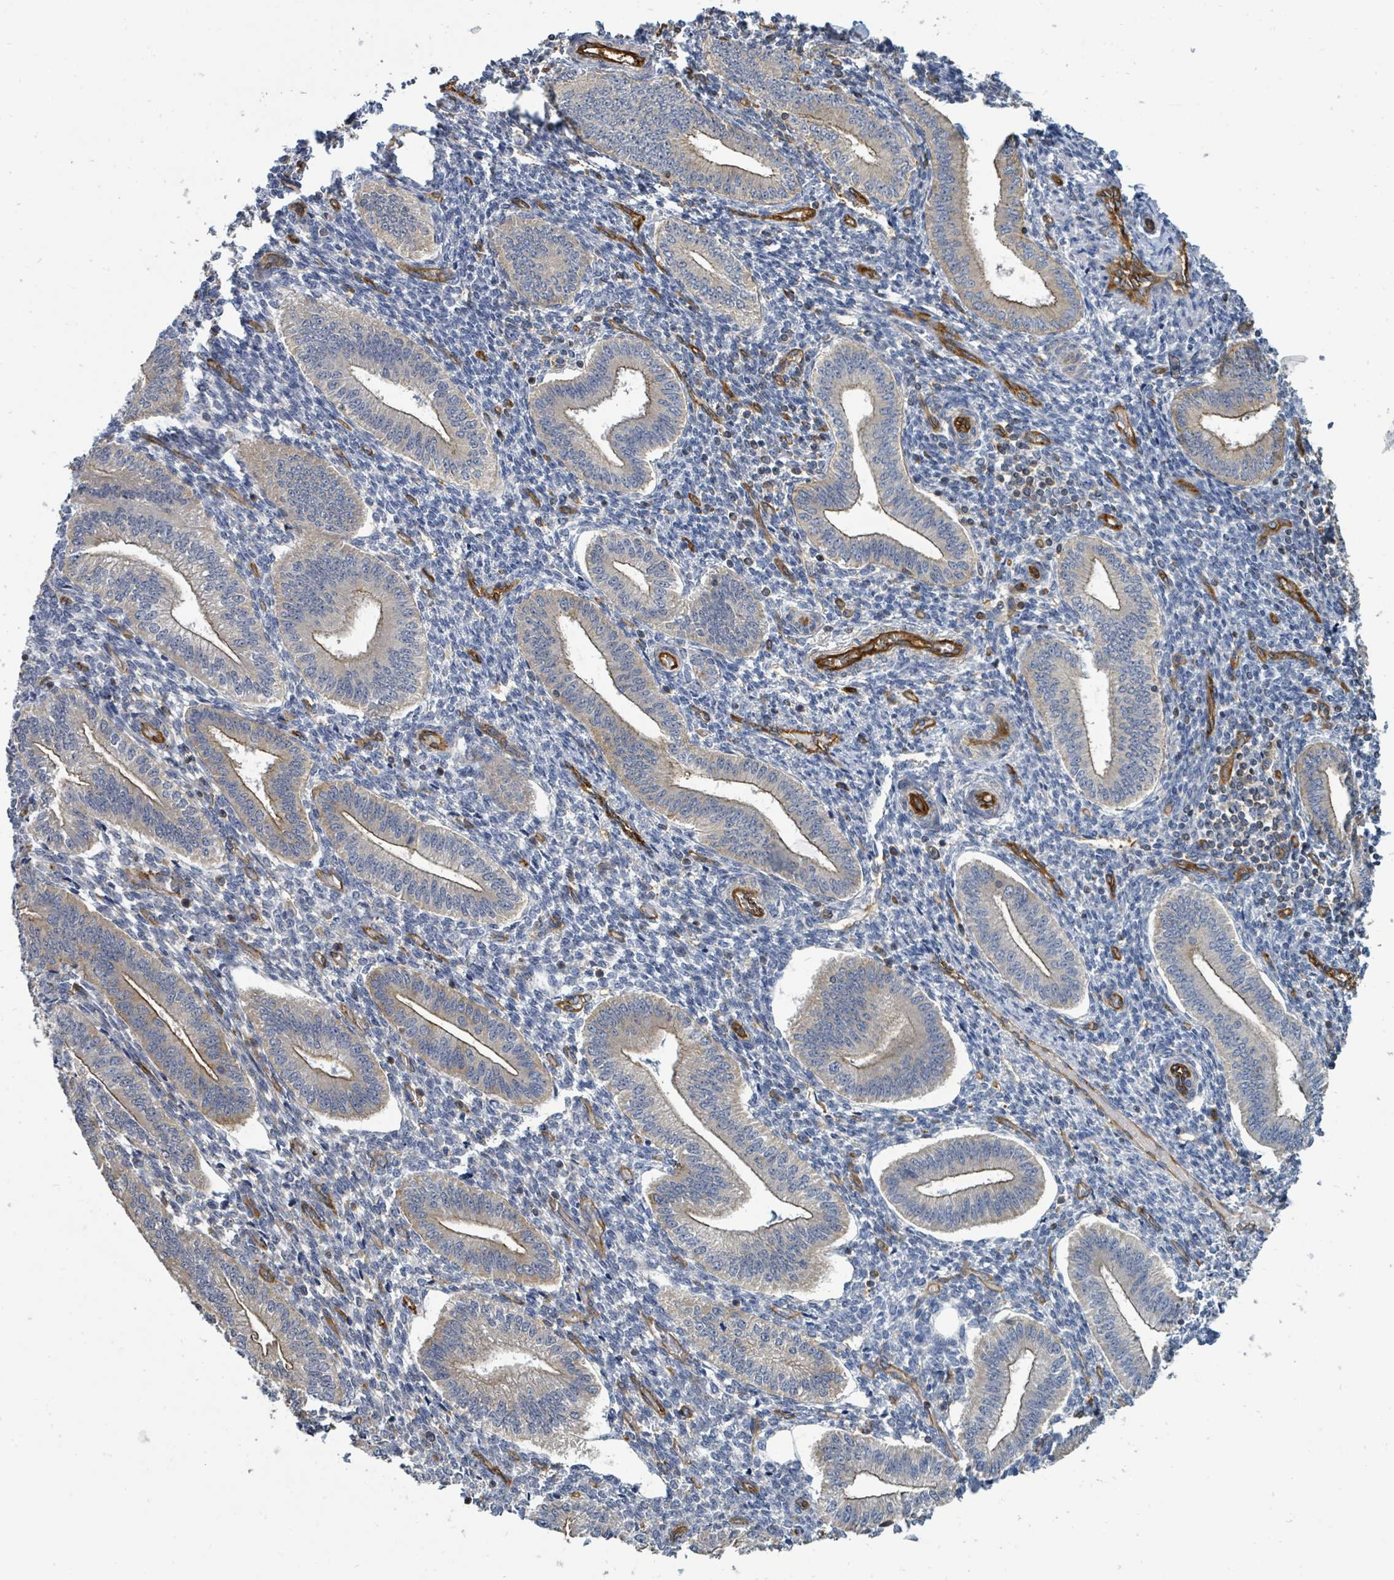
{"staining": {"intensity": "negative", "quantity": "none", "location": "none"}, "tissue": "endometrium", "cell_type": "Cells in endometrial stroma", "image_type": "normal", "snomed": [{"axis": "morphology", "description": "Normal tissue, NOS"}, {"axis": "topography", "description": "Endometrium"}], "caption": "There is no significant staining in cells in endometrial stroma of endometrium. The staining was performed using DAB to visualize the protein expression in brown, while the nuclei were stained in blue with hematoxylin (Magnification: 20x).", "gene": "BOLA2B", "patient": {"sex": "female", "age": 34}}